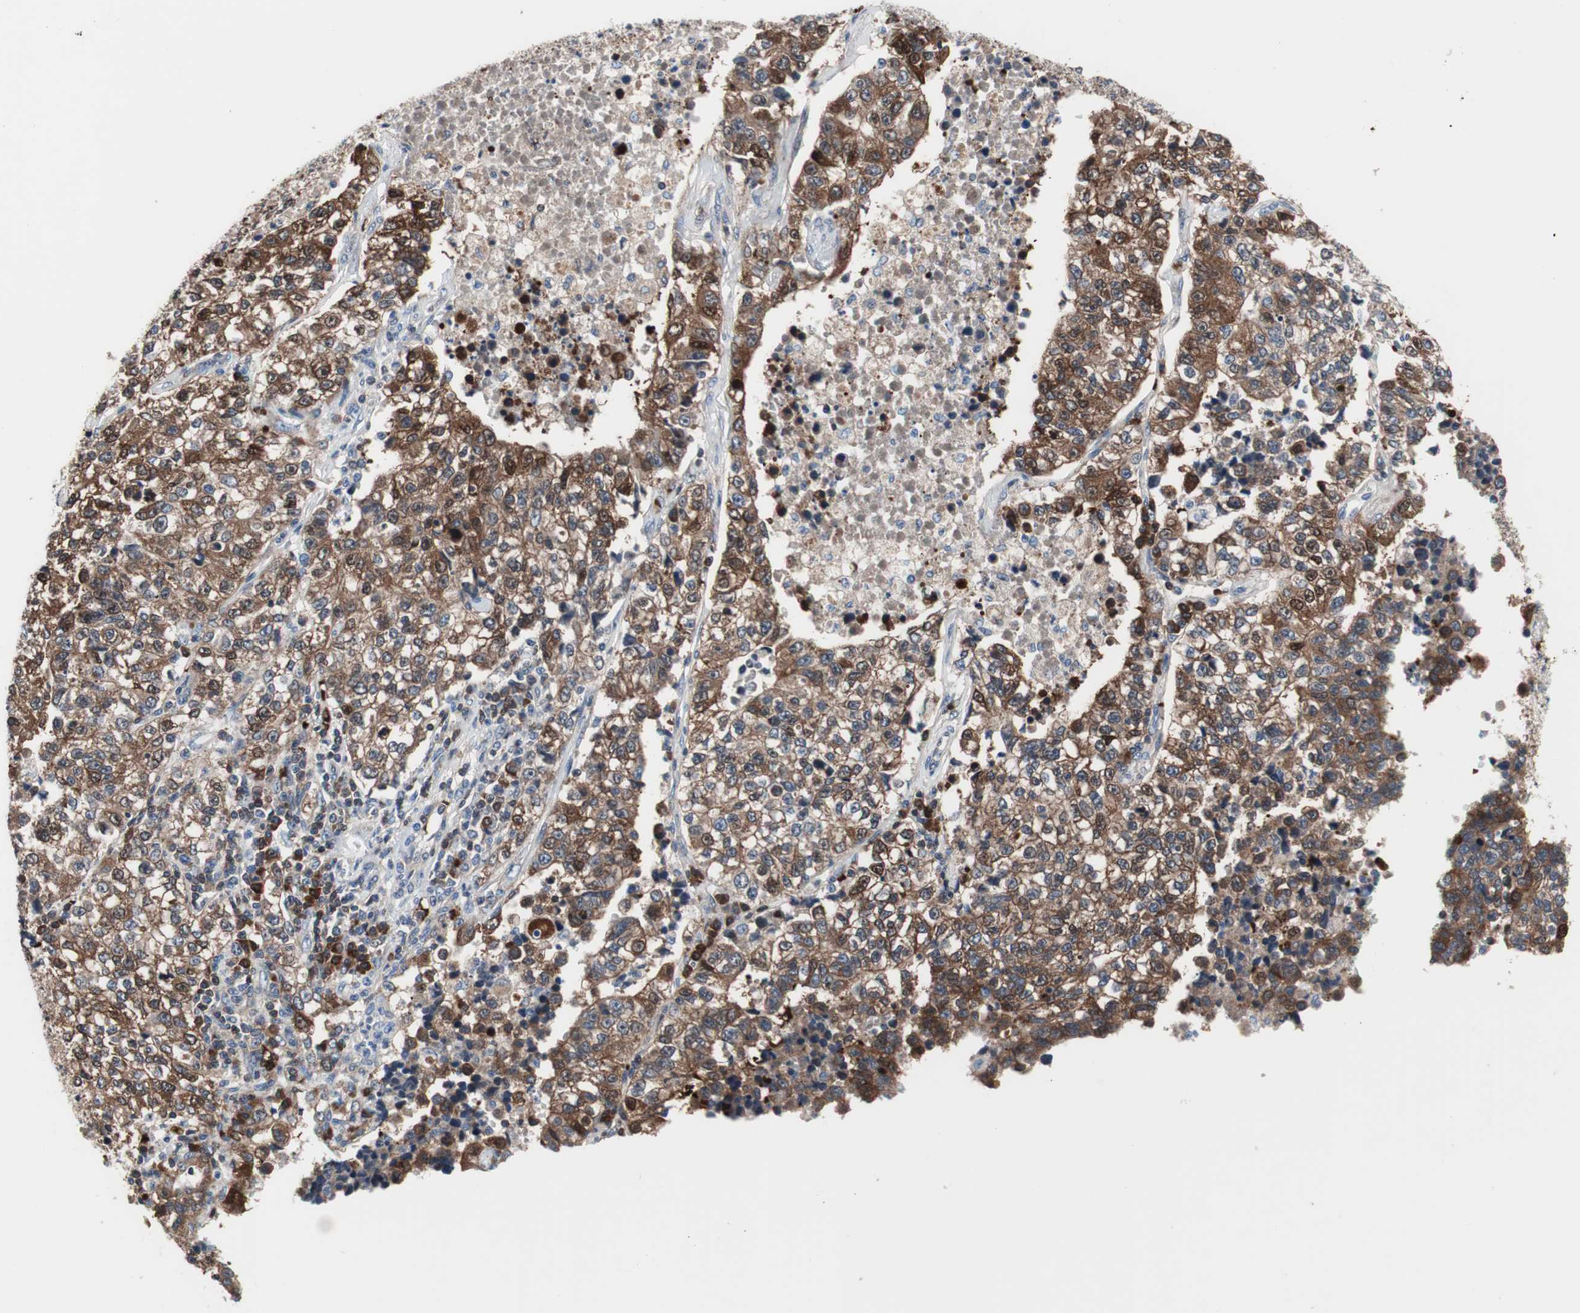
{"staining": {"intensity": "strong", "quantity": "25%-75%", "location": "cytoplasmic/membranous"}, "tissue": "lung cancer", "cell_type": "Tumor cells", "image_type": "cancer", "snomed": [{"axis": "morphology", "description": "Adenocarcinoma, NOS"}, {"axis": "topography", "description": "Lung"}], "caption": "A brown stain shows strong cytoplasmic/membranous staining of a protein in lung adenocarcinoma tumor cells.", "gene": "PRDX2", "patient": {"sex": "male", "age": 49}}